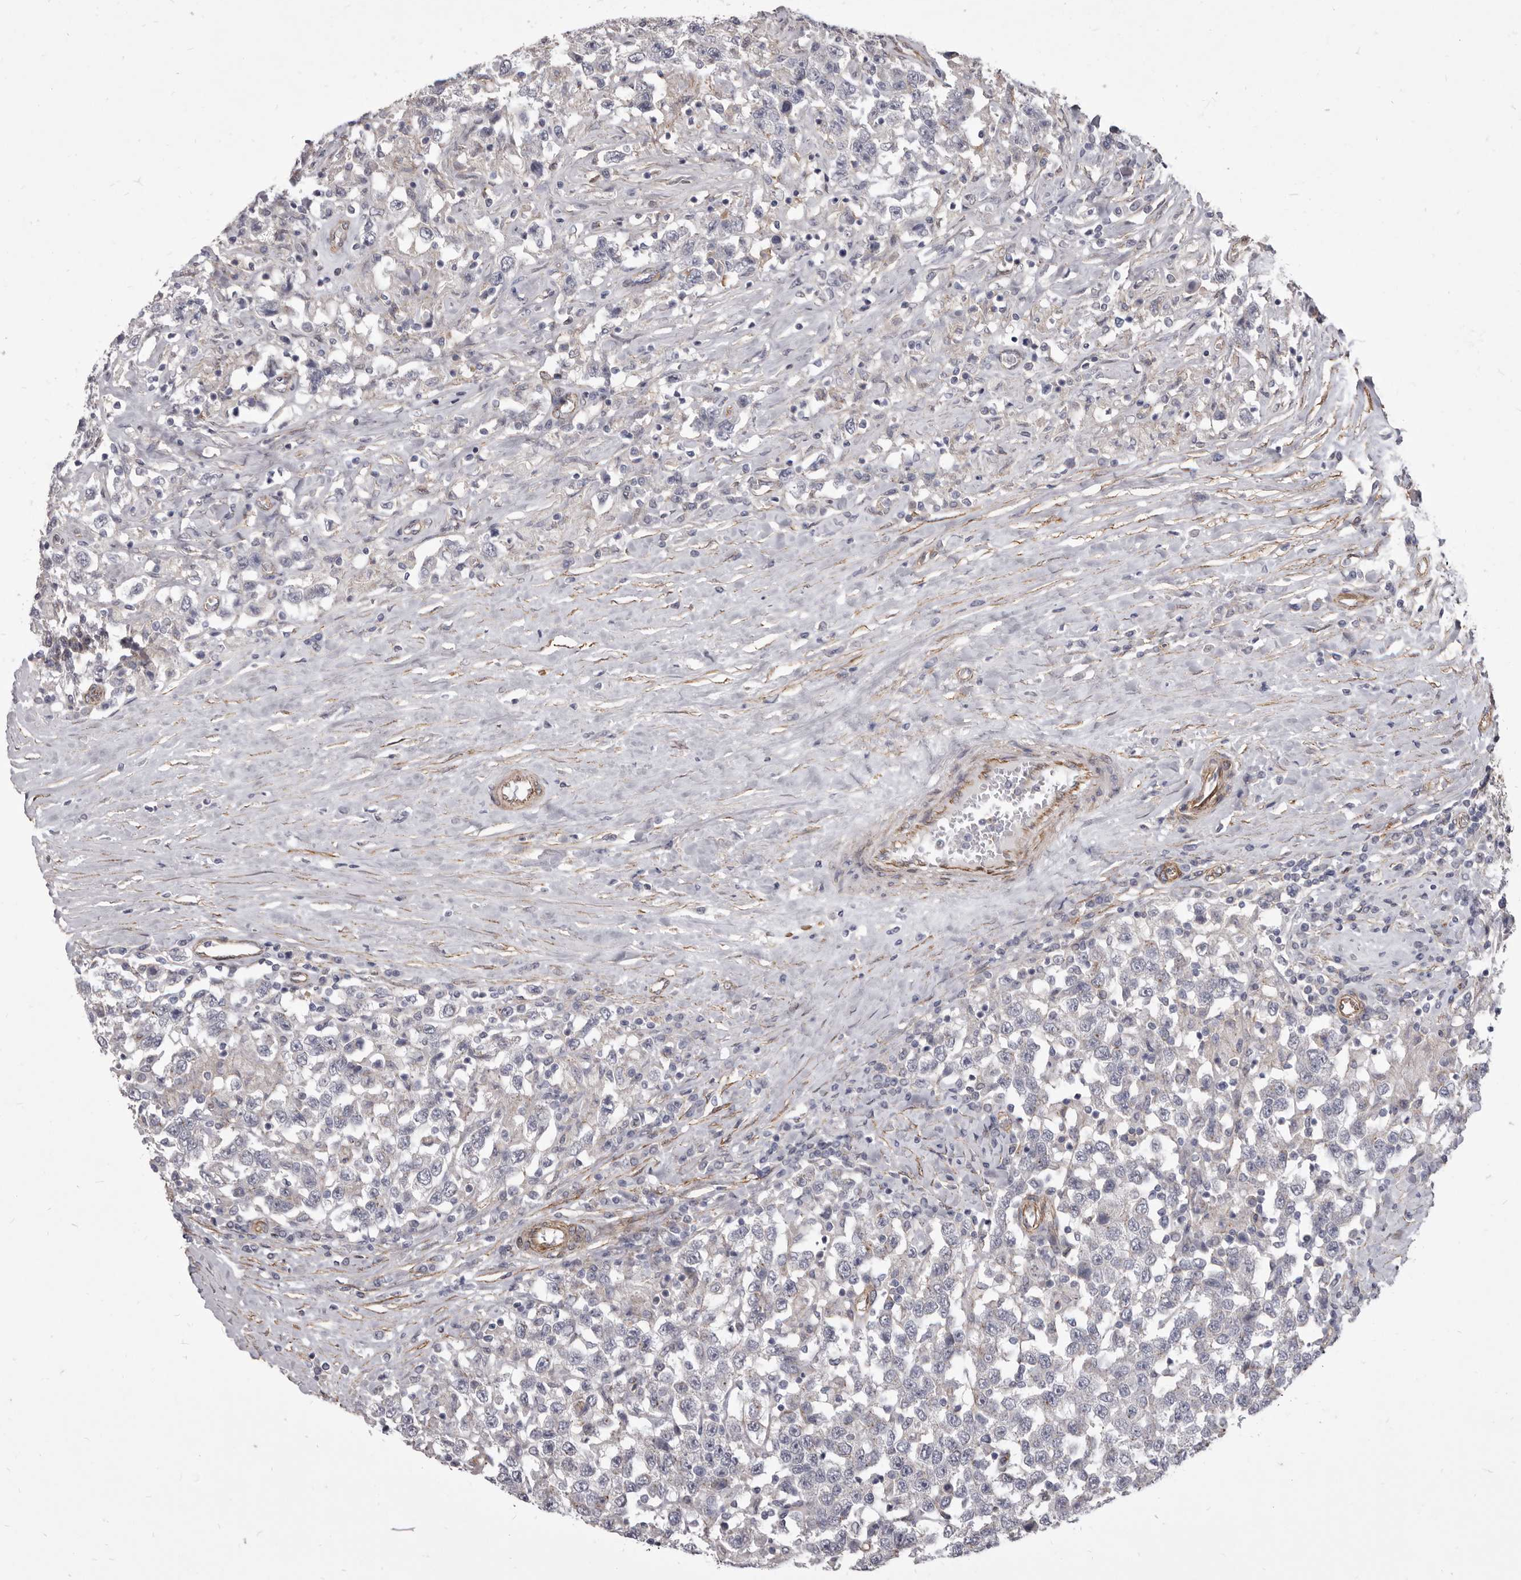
{"staining": {"intensity": "negative", "quantity": "none", "location": "none"}, "tissue": "testis cancer", "cell_type": "Tumor cells", "image_type": "cancer", "snomed": [{"axis": "morphology", "description": "Seminoma, NOS"}, {"axis": "topography", "description": "Testis"}], "caption": "This image is of testis seminoma stained with IHC to label a protein in brown with the nuclei are counter-stained blue. There is no staining in tumor cells.", "gene": "P2RX6", "patient": {"sex": "male", "age": 41}}